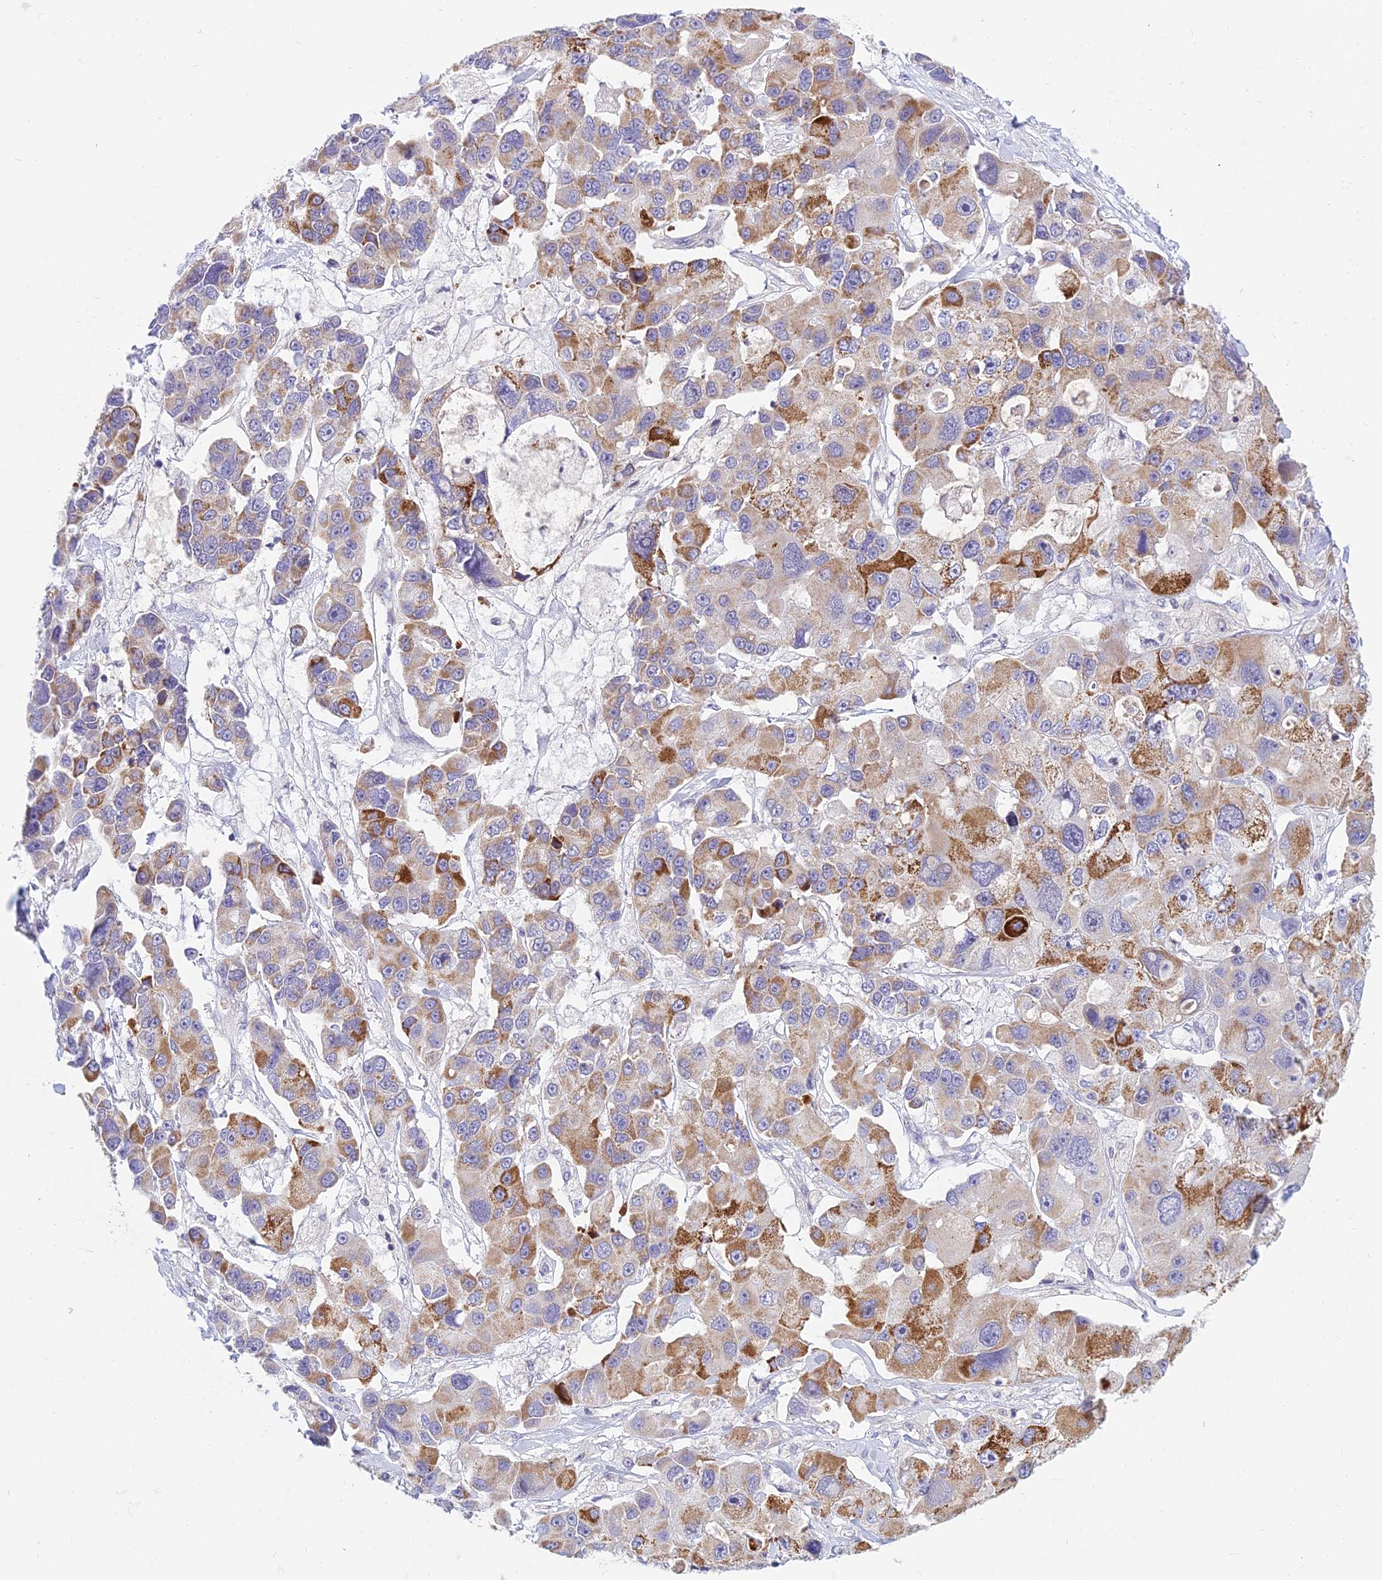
{"staining": {"intensity": "strong", "quantity": "25%-75%", "location": "cytoplasmic/membranous"}, "tissue": "lung cancer", "cell_type": "Tumor cells", "image_type": "cancer", "snomed": [{"axis": "morphology", "description": "Adenocarcinoma, NOS"}, {"axis": "topography", "description": "Lung"}], "caption": "Strong cytoplasmic/membranous protein staining is seen in approximately 25%-75% of tumor cells in lung cancer.", "gene": "CFAP206", "patient": {"sex": "female", "age": 54}}